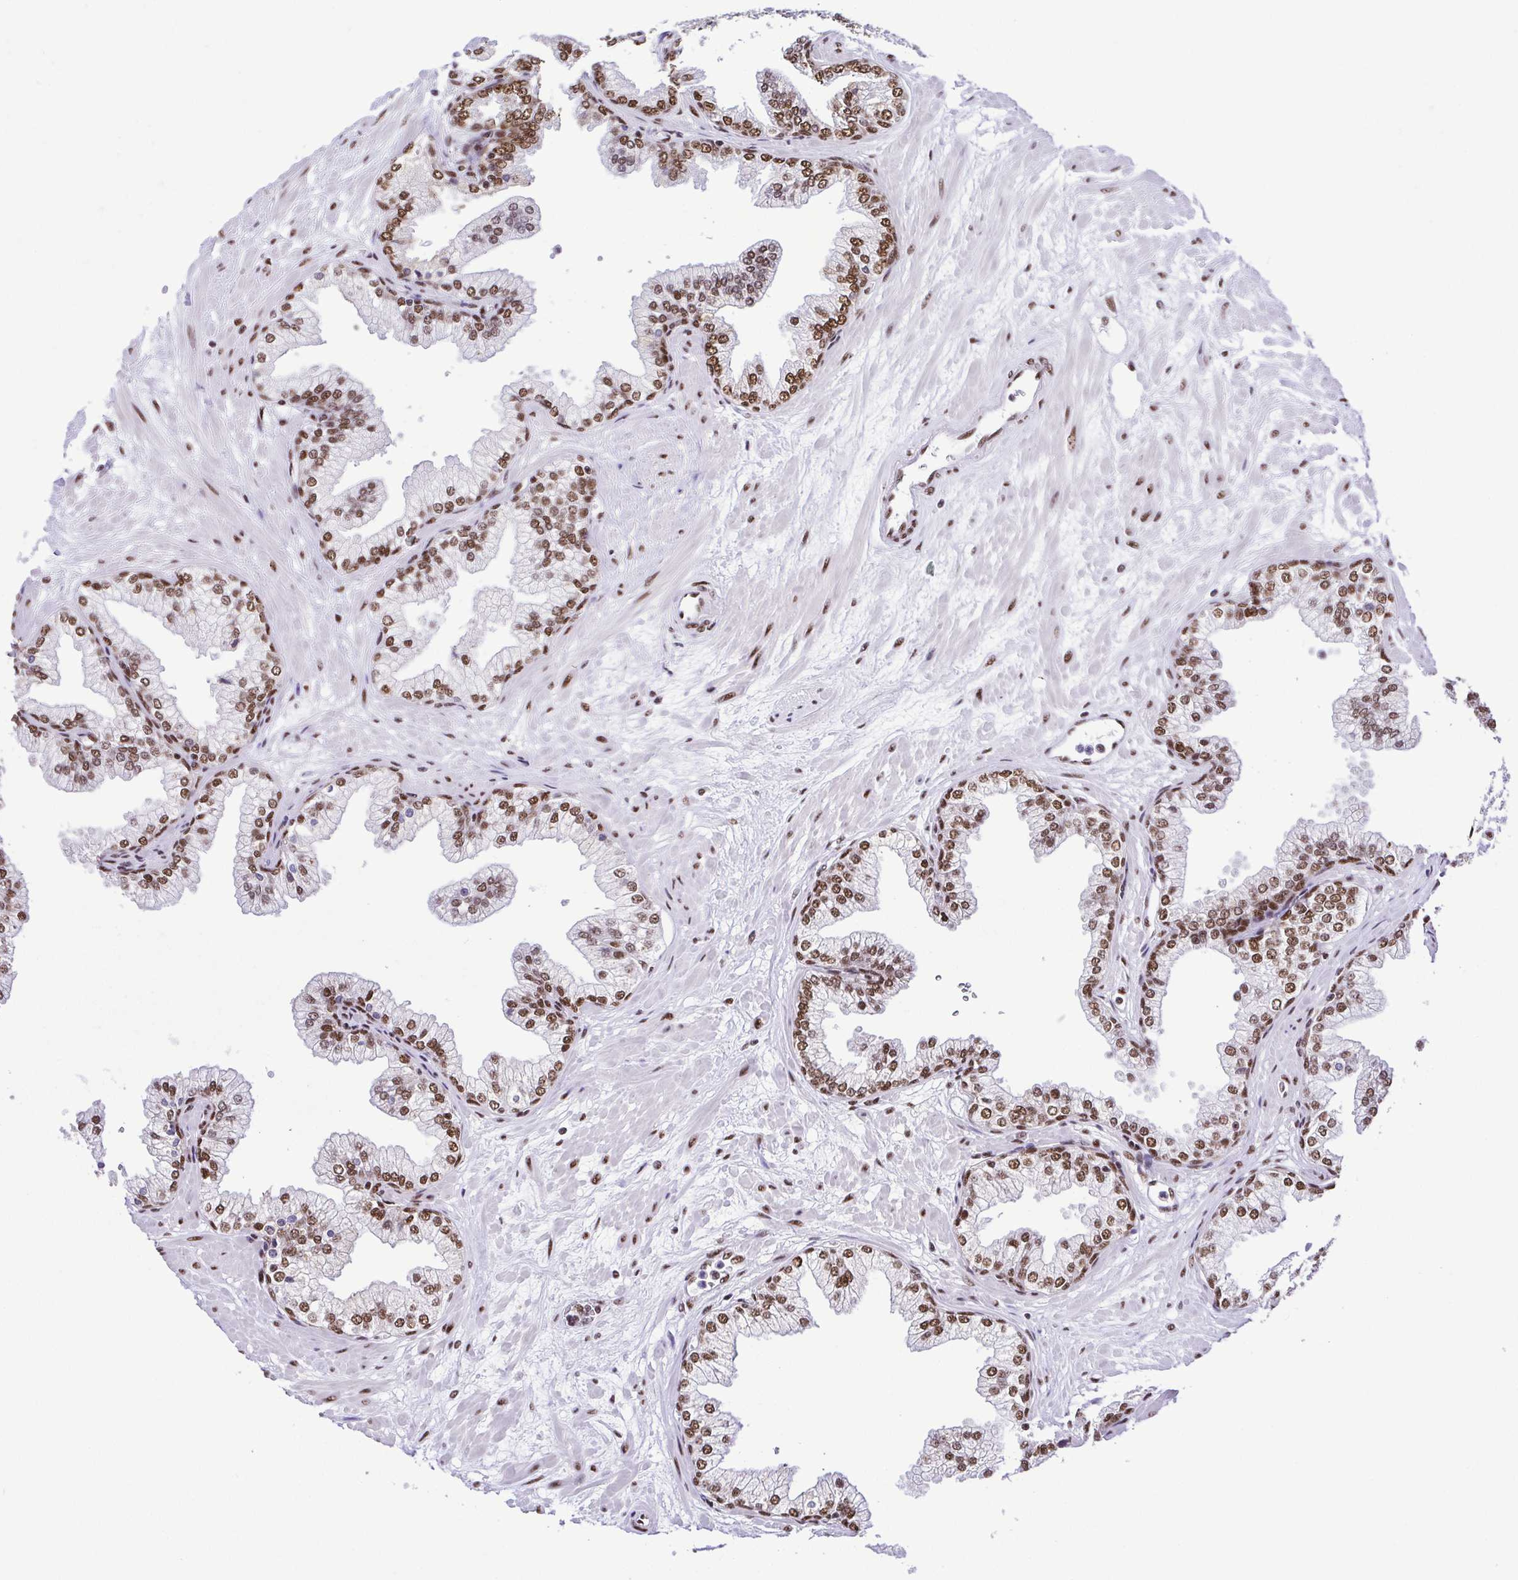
{"staining": {"intensity": "strong", "quantity": ">75%", "location": "nuclear"}, "tissue": "prostate", "cell_type": "Glandular cells", "image_type": "normal", "snomed": [{"axis": "morphology", "description": "Normal tissue, NOS"}, {"axis": "topography", "description": "Prostate"}, {"axis": "topography", "description": "Peripheral nerve tissue"}], "caption": "Protein expression analysis of benign human prostate reveals strong nuclear staining in approximately >75% of glandular cells. The protein is stained brown, and the nuclei are stained in blue (DAB (3,3'-diaminobenzidine) IHC with brightfield microscopy, high magnification).", "gene": "TRIM28", "patient": {"sex": "male", "age": 61}}